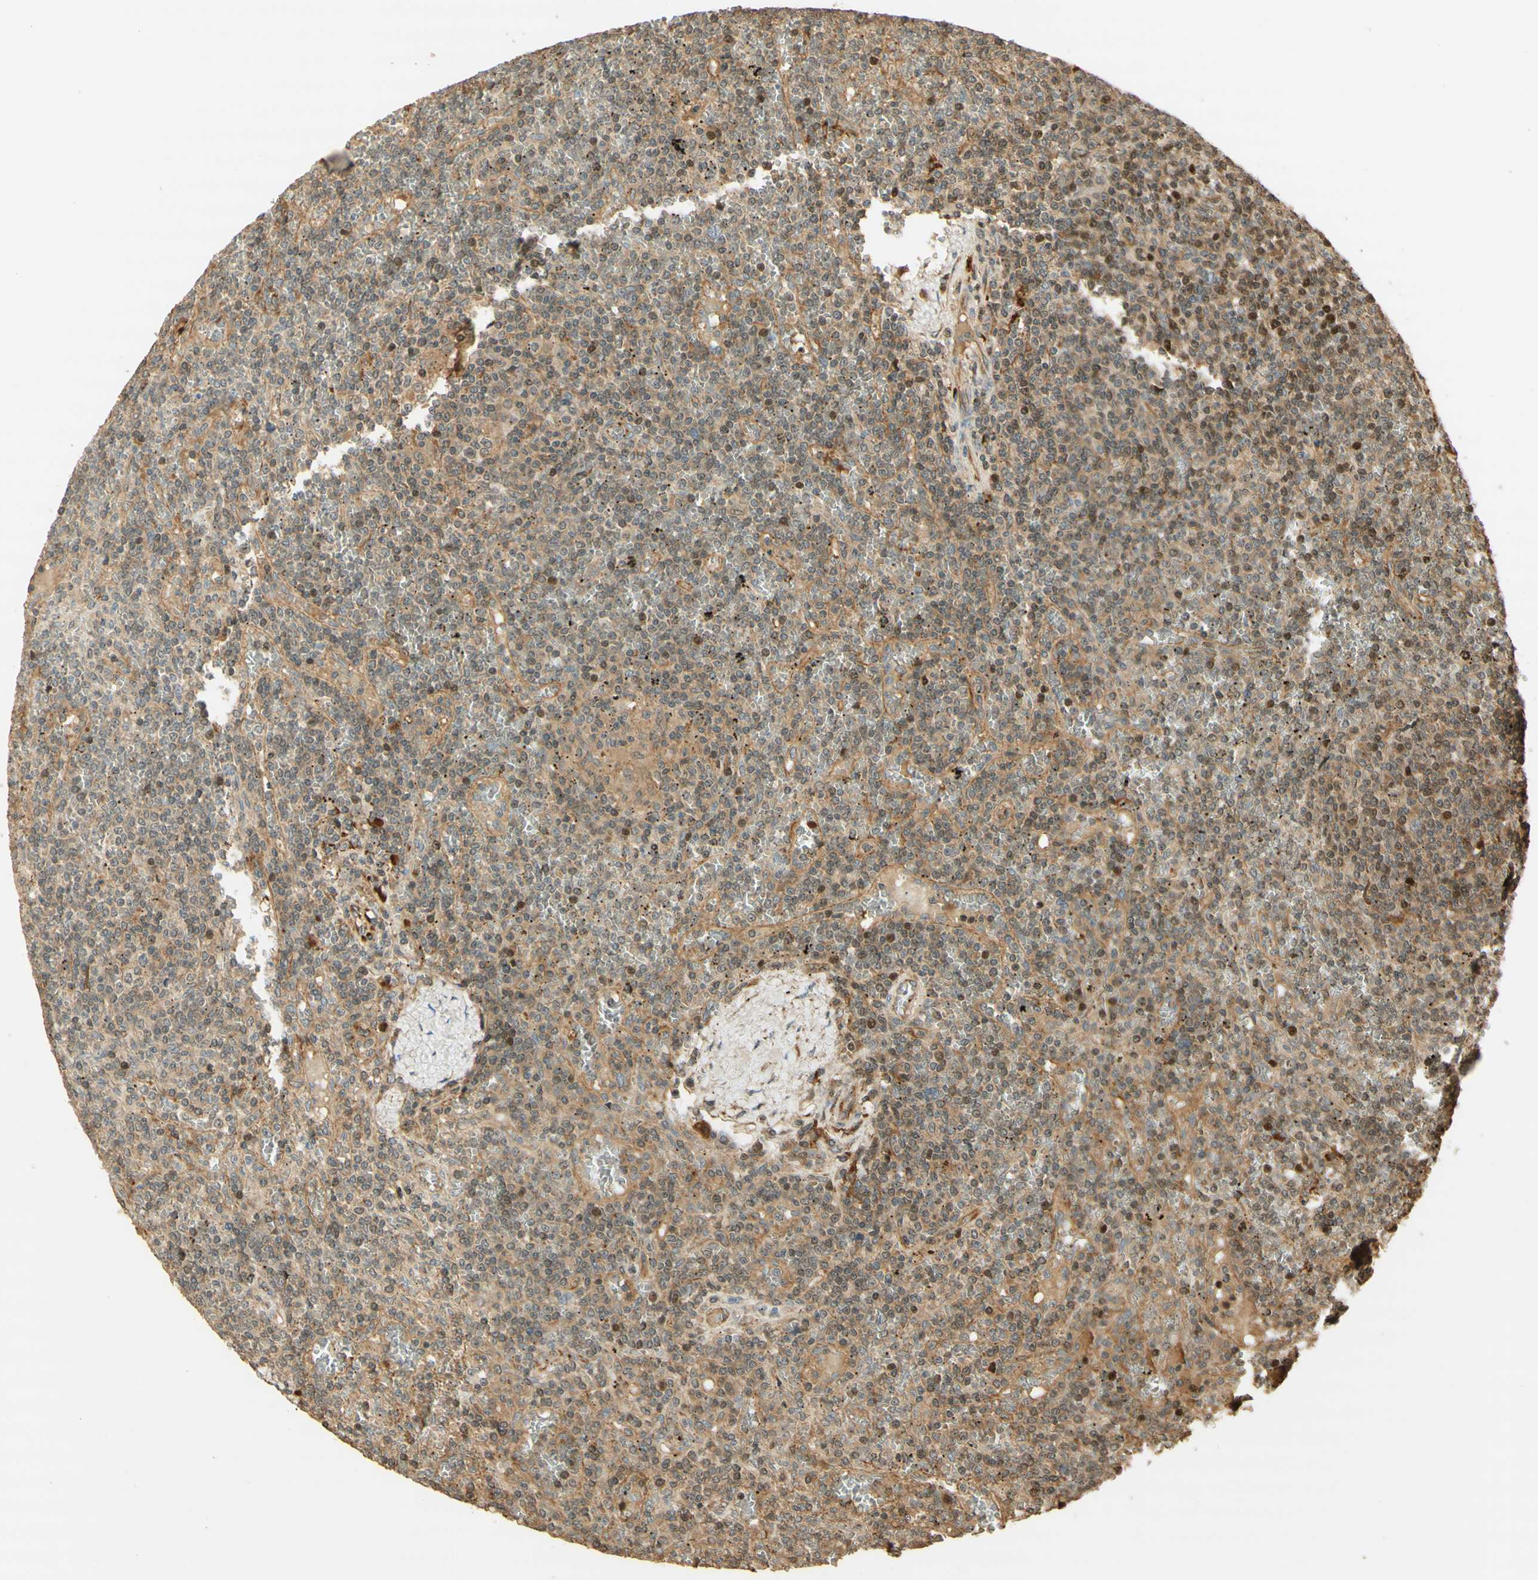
{"staining": {"intensity": "moderate", "quantity": ">75%", "location": "cytoplasmic/membranous"}, "tissue": "lymphoma", "cell_type": "Tumor cells", "image_type": "cancer", "snomed": [{"axis": "morphology", "description": "Malignant lymphoma, non-Hodgkin's type, Low grade"}, {"axis": "topography", "description": "Spleen"}], "caption": "Low-grade malignant lymphoma, non-Hodgkin's type was stained to show a protein in brown. There is medium levels of moderate cytoplasmic/membranous positivity in approximately >75% of tumor cells.", "gene": "AGER", "patient": {"sex": "female", "age": 19}}